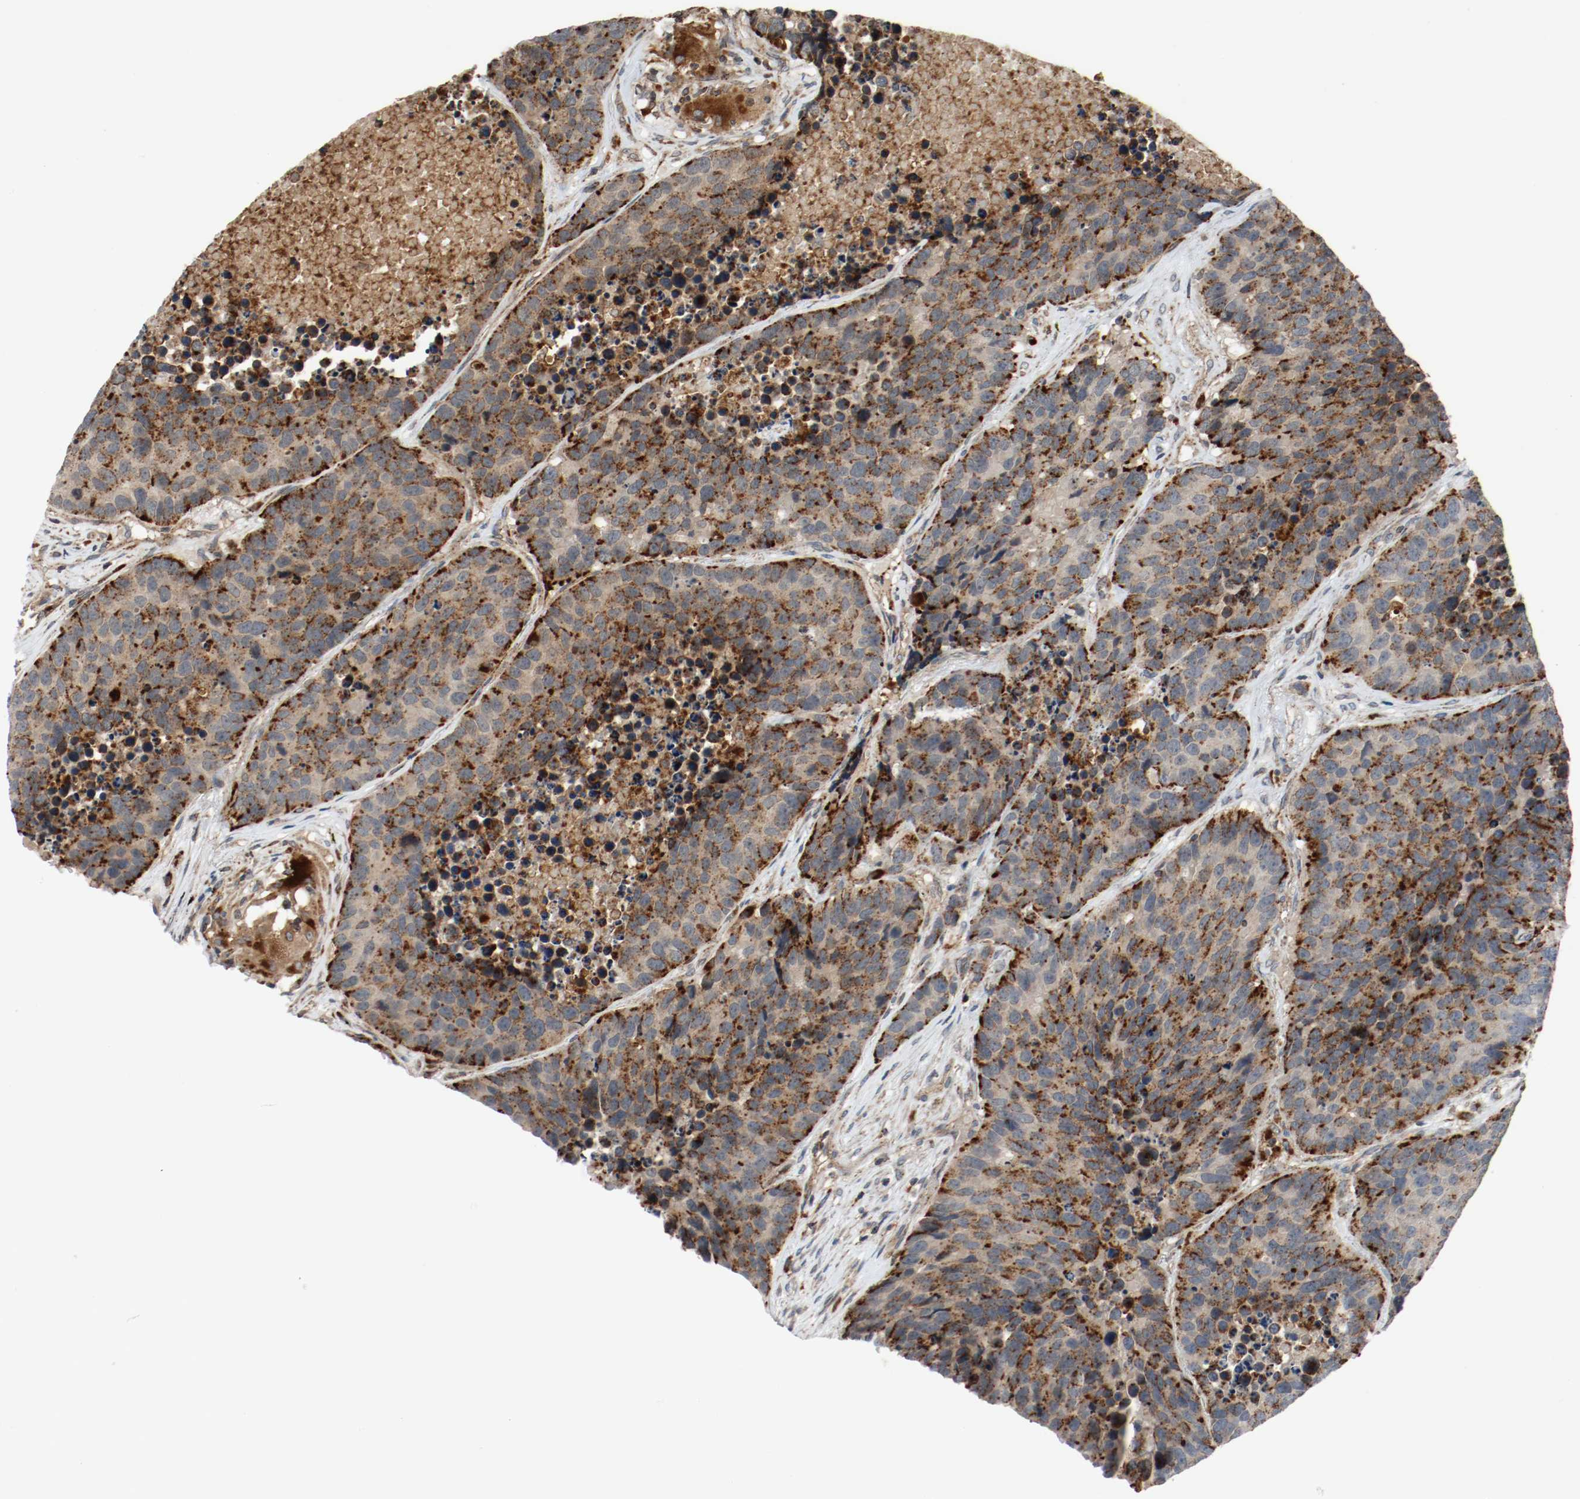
{"staining": {"intensity": "strong", "quantity": ">75%", "location": "cytoplasmic/membranous"}, "tissue": "carcinoid", "cell_type": "Tumor cells", "image_type": "cancer", "snomed": [{"axis": "morphology", "description": "Carcinoid, malignant, NOS"}, {"axis": "topography", "description": "Lung"}], "caption": "Brown immunohistochemical staining in human carcinoid exhibits strong cytoplasmic/membranous staining in approximately >75% of tumor cells.", "gene": "LAMP2", "patient": {"sex": "male", "age": 60}}